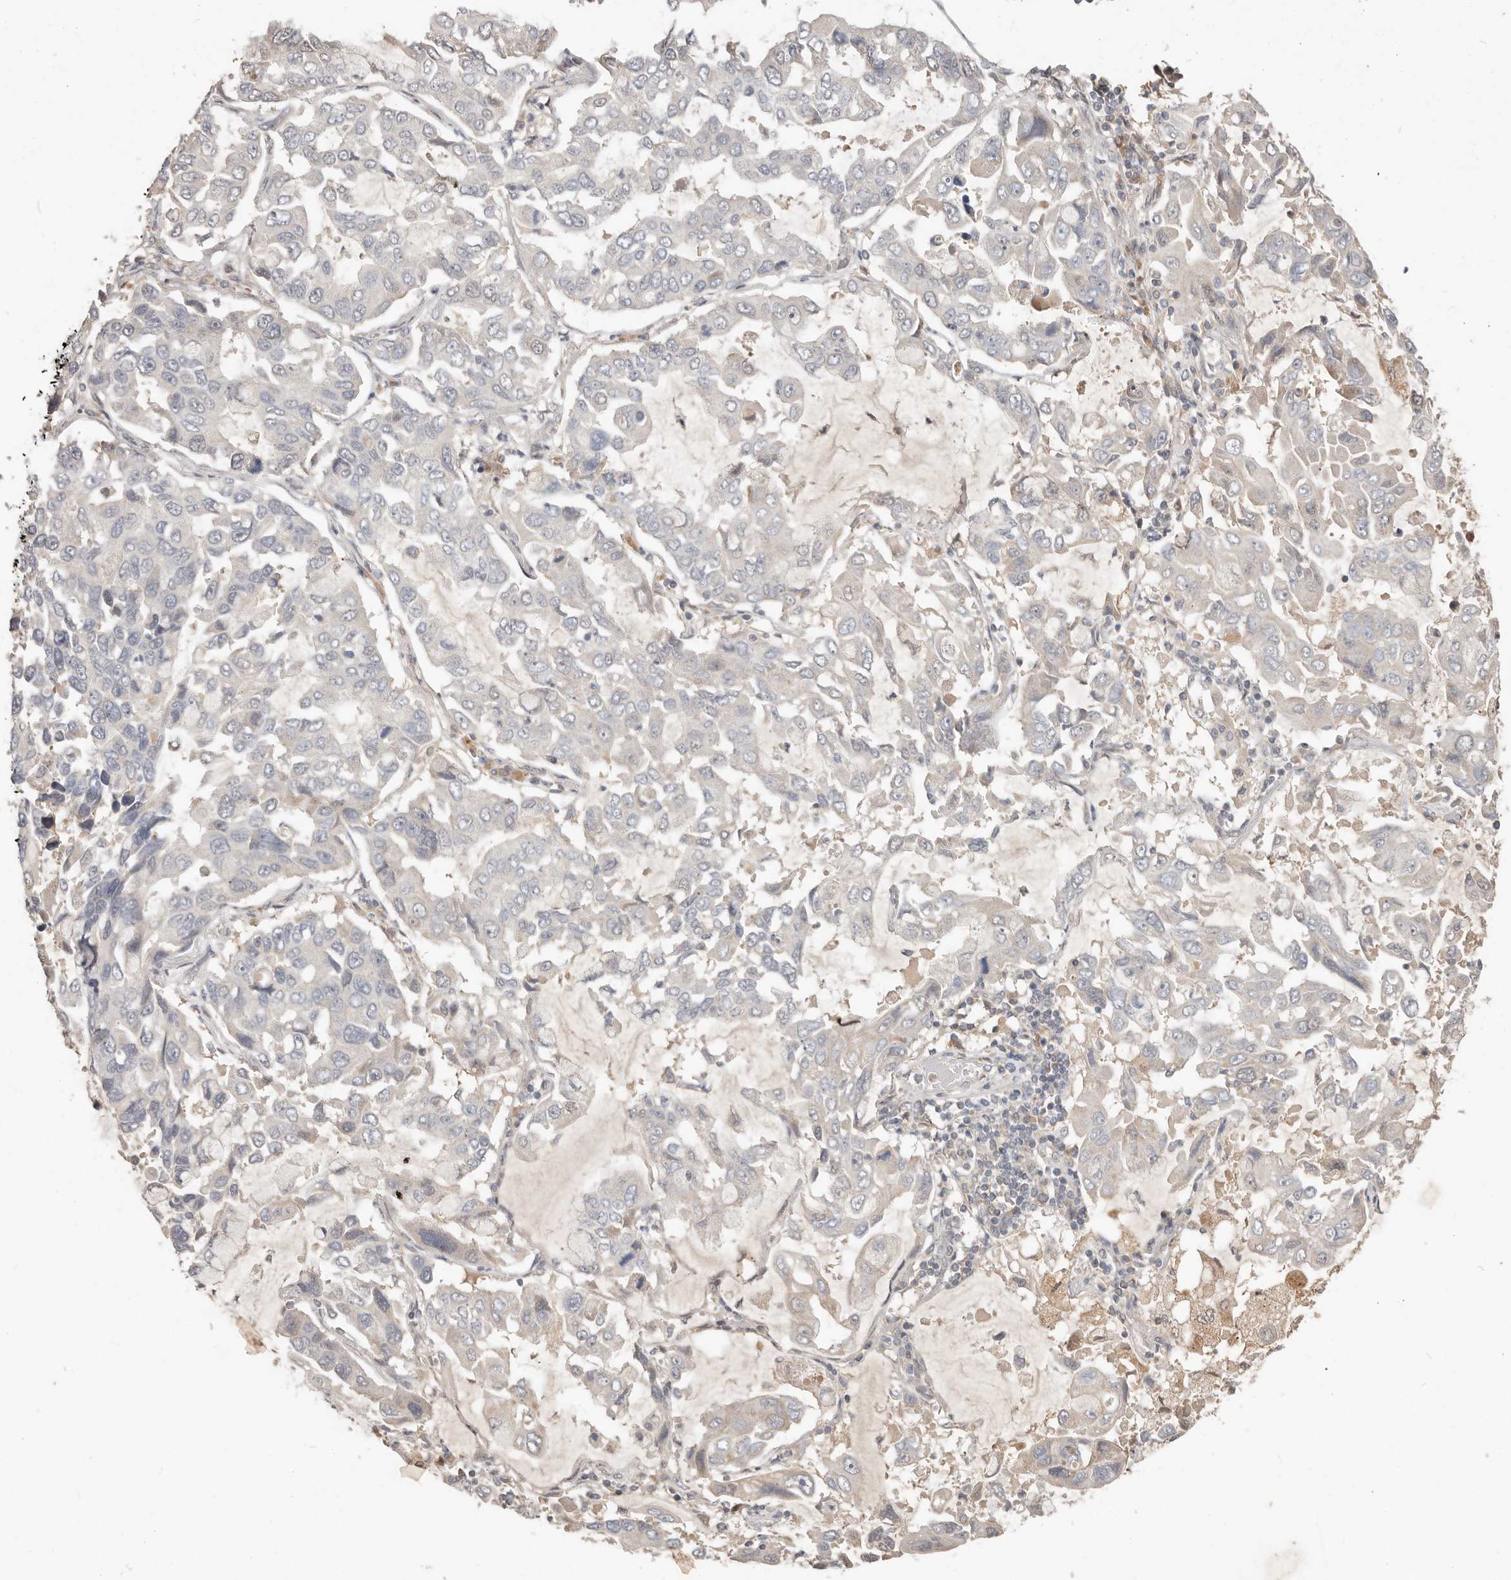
{"staining": {"intensity": "negative", "quantity": "none", "location": "none"}, "tissue": "lung cancer", "cell_type": "Tumor cells", "image_type": "cancer", "snomed": [{"axis": "morphology", "description": "Adenocarcinoma, NOS"}, {"axis": "topography", "description": "Lung"}], "caption": "This is a image of immunohistochemistry staining of adenocarcinoma (lung), which shows no expression in tumor cells.", "gene": "MTFR2", "patient": {"sex": "male", "age": 64}}